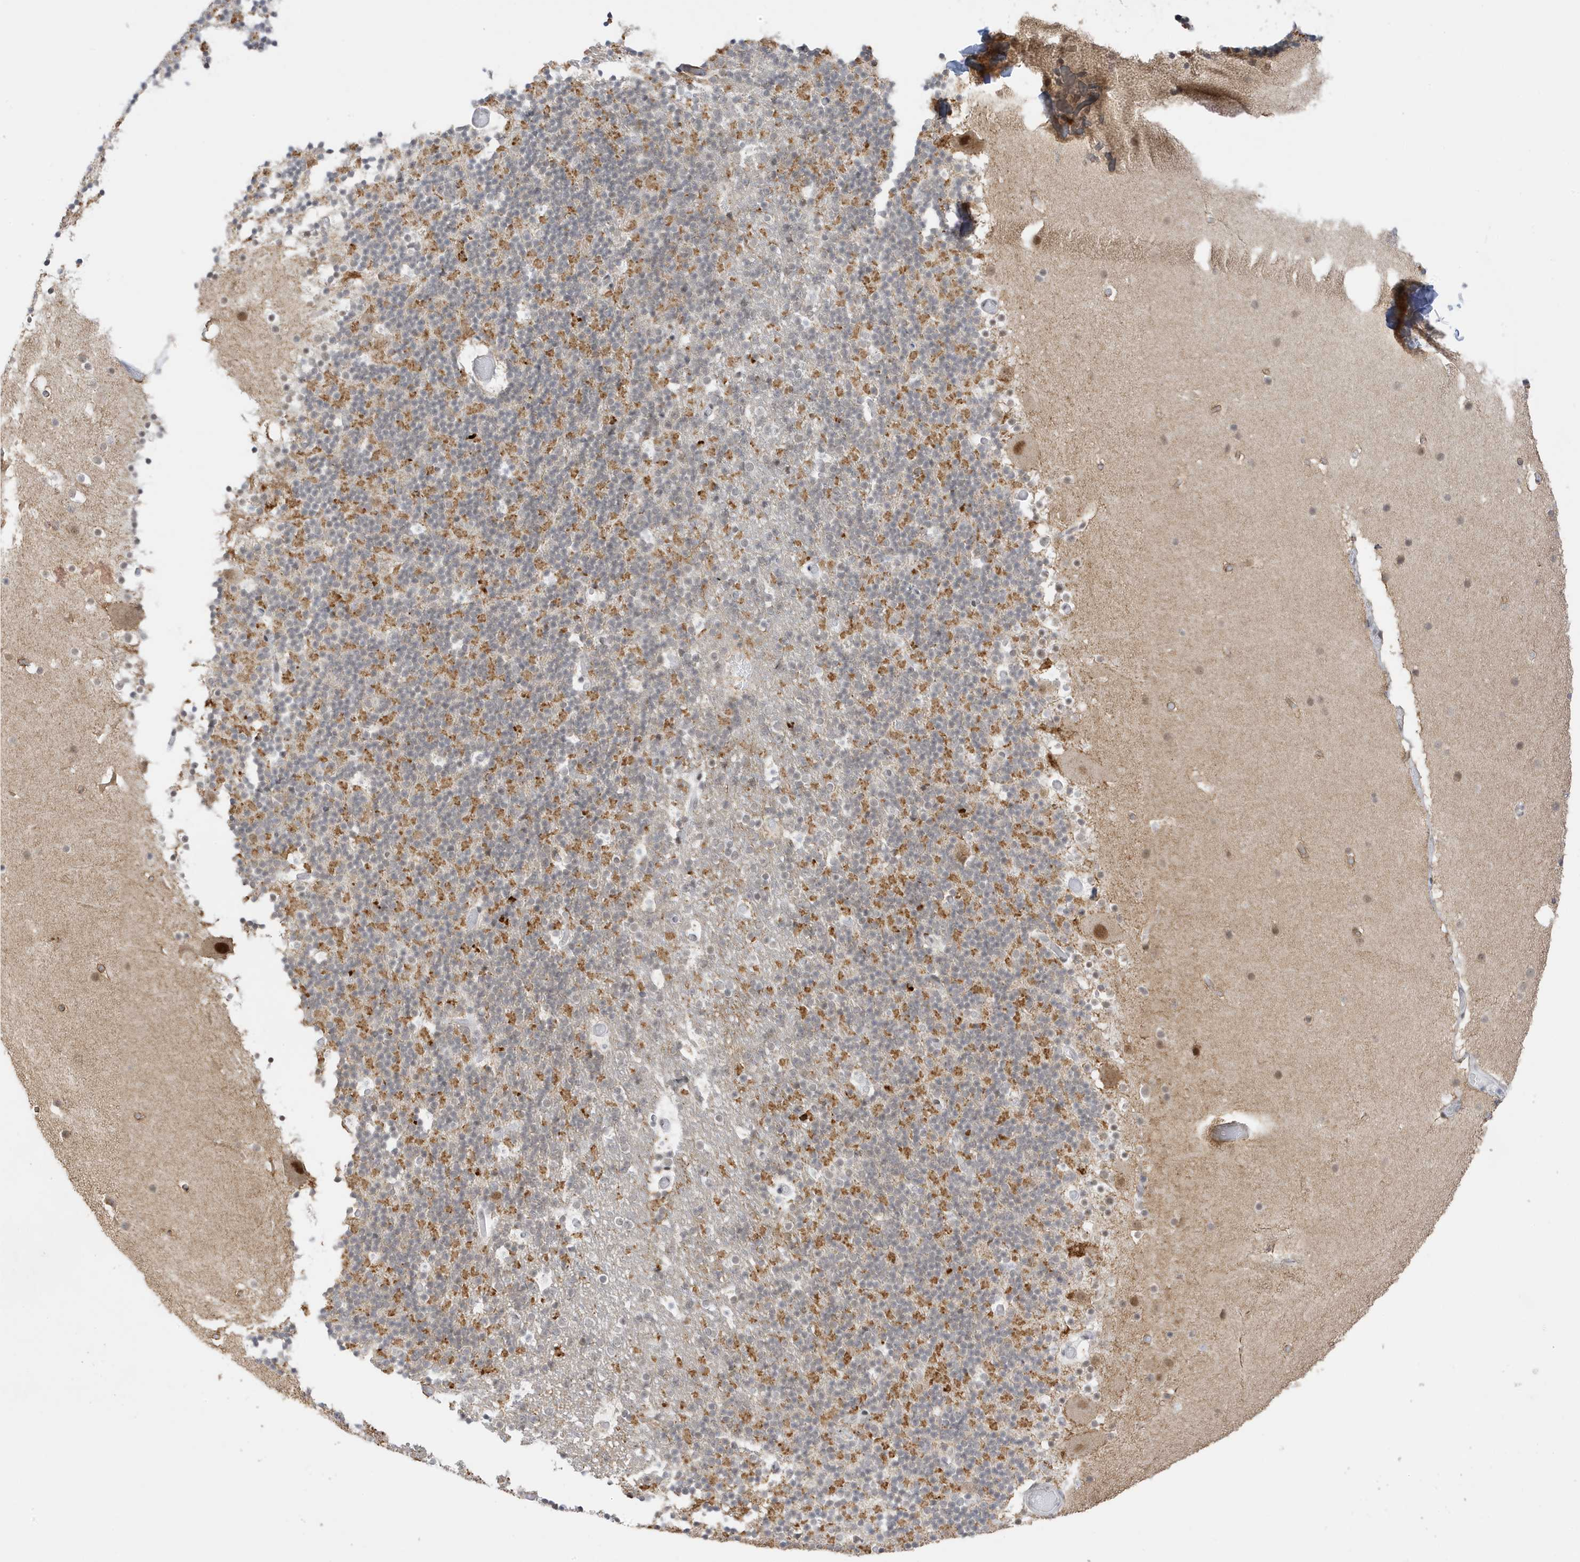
{"staining": {"intensity": "moderate", "quantity": "25%-75%", "location": "cytoplasmic/membranous"}, "tissue": "cerebellum", "cell_type": "Cells in granular layer", "image_type": "normal", "snomed": [{"axis": "morphology", "description": "Normal tissue, NOS"}, {"axis": "topography", "description": "Cerebellum"}], "caption": "A high-resolution histopathology image shows immunohistochemistry staining of benign cerebellum, which demonstrates moderate cytoplasmic/membranous positivity in about 25%-75% of cells in granular layer. (Stains: DAB (3,3'-diaminobenzidine) in brown, nuclei in blue, Microscopy: brightfield microscopy at high magnification).", "gene": "MSL3", "patient": {"sex": "male", "age": 57}}